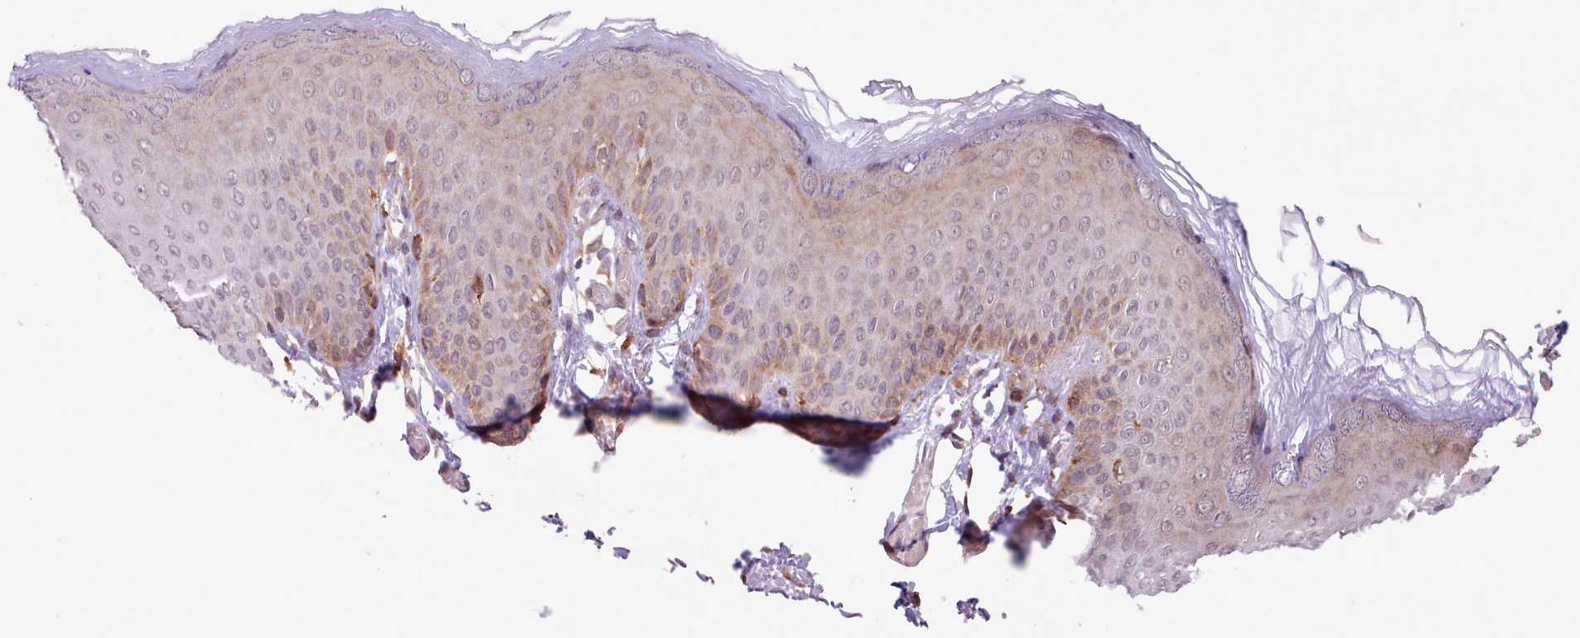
{"staining": {"intensity": "moderate", "quantity": "25%-75%", "location": "cytoplasmic/membranous"}, "tissue": "skin", "cell_type": "Epidermal cells", "image_type": "normal", "snomed": [{"axis": "morphology", "description": "Normal tissue, NOS"}, {"axis": "topography", "description": "Anal"}], "caption": "This photomicrograph exhibits IHC staining of unremarkable human skin, with medium moderate cytoplasmic/membranous staining in approximately 25%-75% of epidermal cells.", "gene": "TTLL3", "patient": {"sex": "female", "age": 40}}